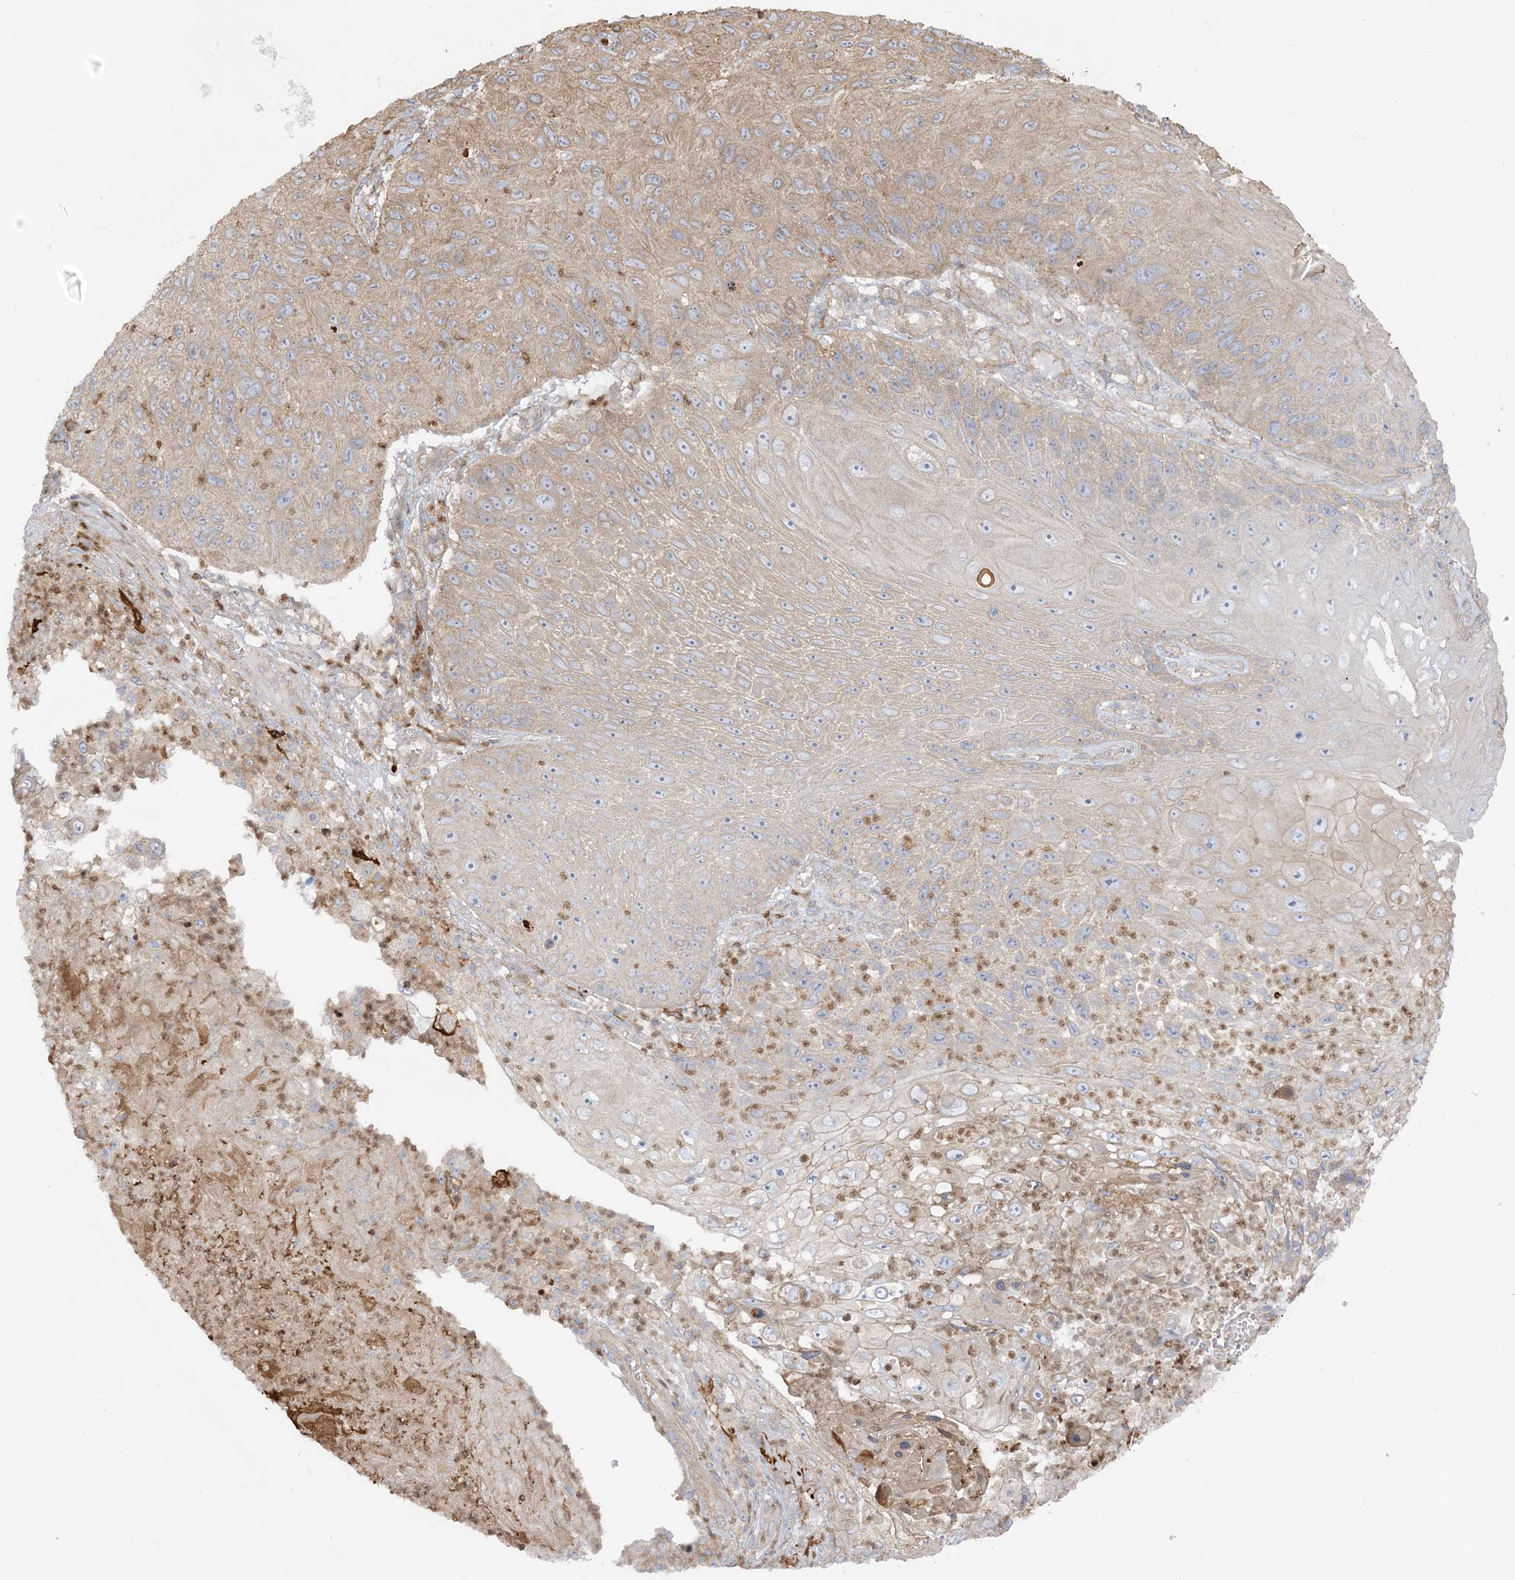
{"staining": {"intensity": "weak", "quantity": "<25%", "location": "cytoplasmic/membranous"}, "tissue": "skin cancer", "cell_type": "Tumor cells", "image_type": "cancer", "snomed": [{"axis": "morphology", "description": "Squamous cell carcinoma, NOS"}, {"axis": "topography", "description": "Skin"}], "caption": "The image demonstrates no staining of tumor cells in squamous cell carcinoma (skin). (DAB immunohistochemistry (IHC) with hematoxylin counter stain).", "gene": "ICMT", "patient": {"sex": "female", "age": 88}}